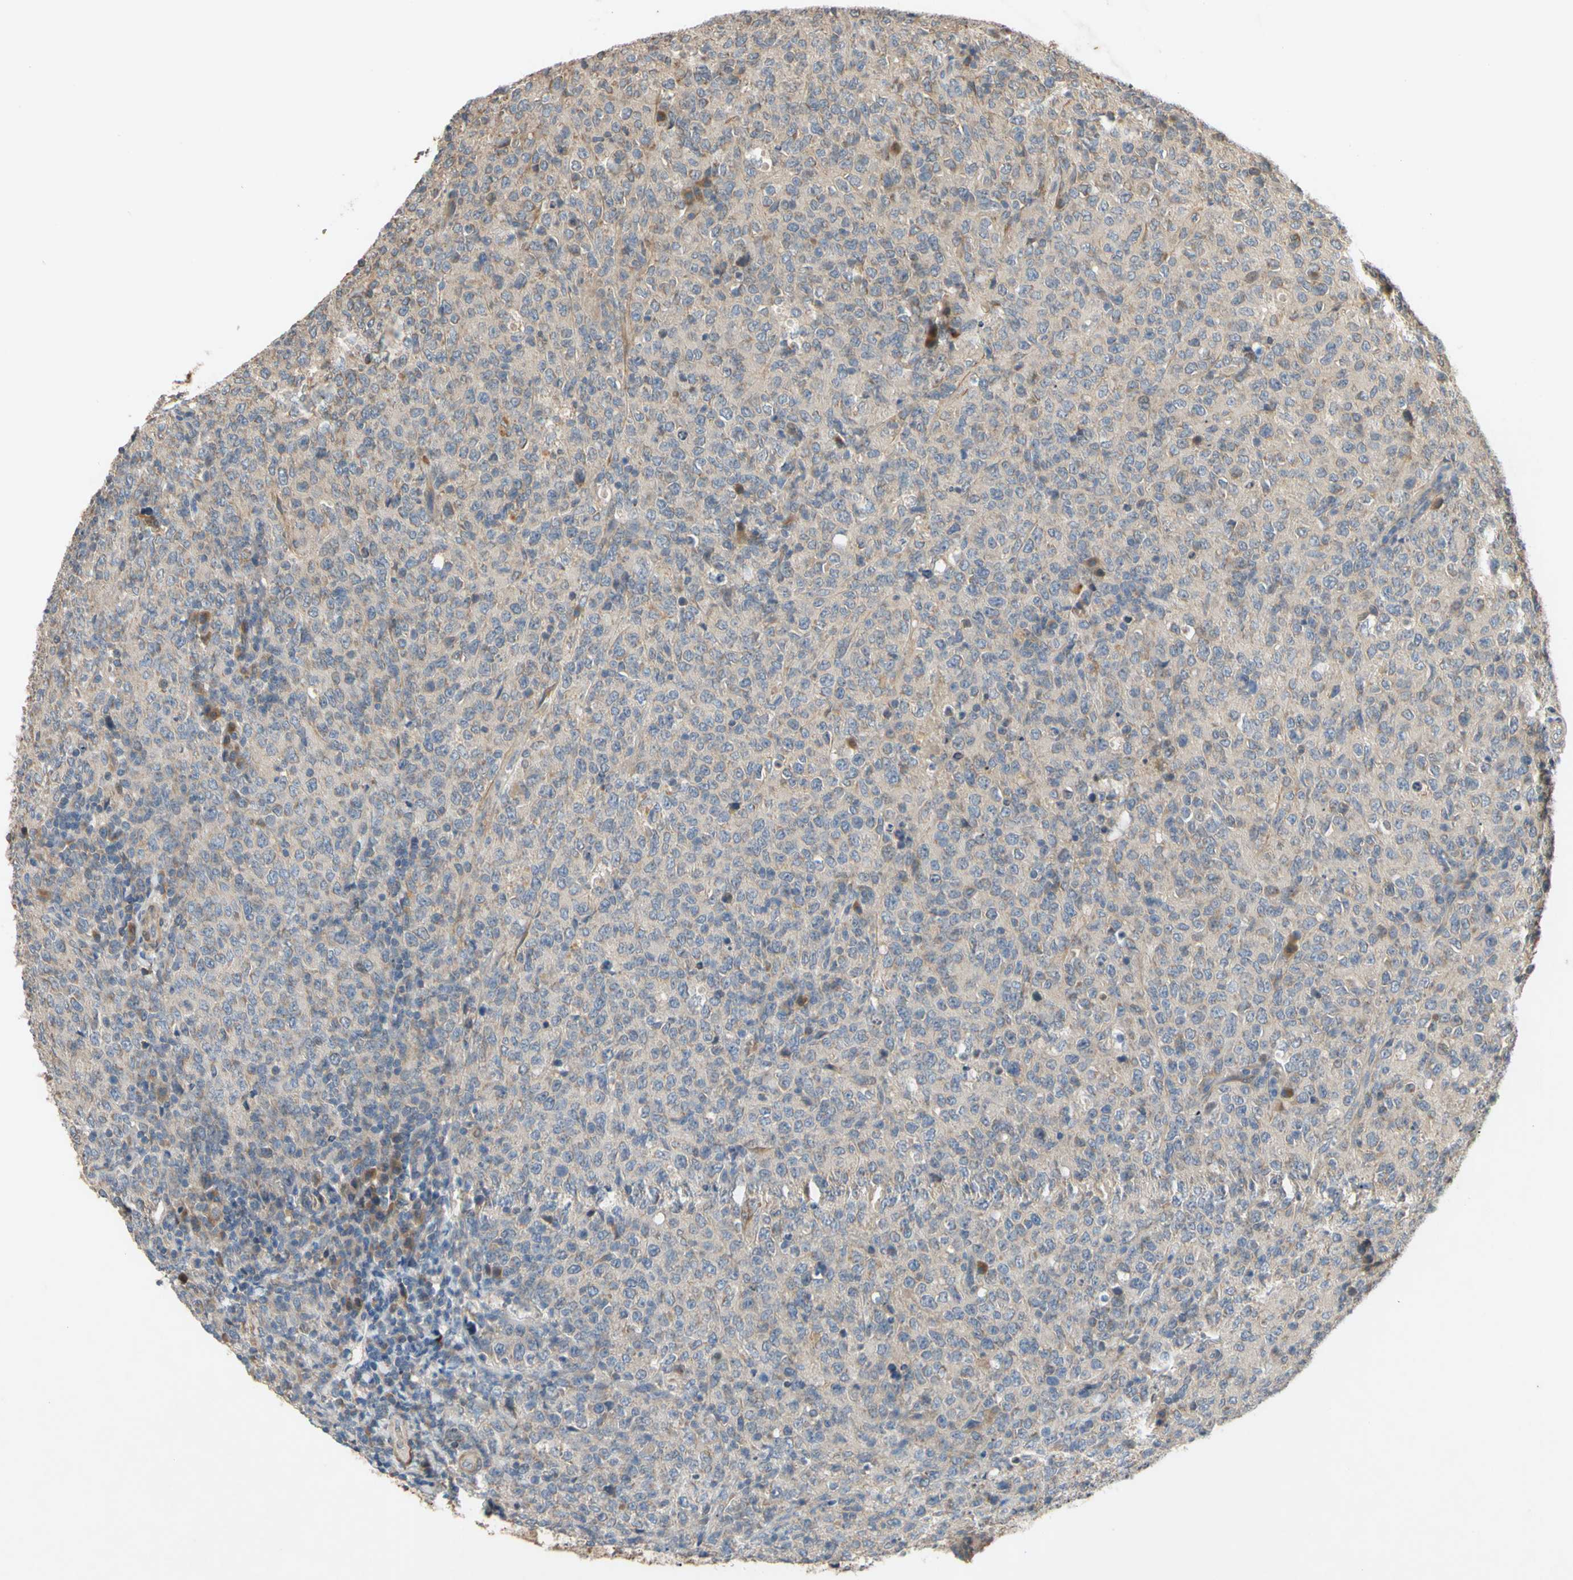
{"staining": {"intensity": "weak", "quantity": "<25%", "location": "cytoplasmic/membranous"}, "tissue": "lymphoma", "cell_type": "Tumor cells", "image_type": "cancer", "snomed": [{"axis": "morphology", "description": "Malignant lymphoma, non-Hodgkin's type, High grade"}, {"axis": "topography", "description": "Tonsil"}], "caption": "Lymphoma was stained to show a protein in brown. There is no significant positivity in tumor cells. The staining is performed using DAB brown chromogen with nuclei counter-stained in using hematoxylin.", "gene": "PARD6A", "patient": {"sex": "female", "age": 36}}